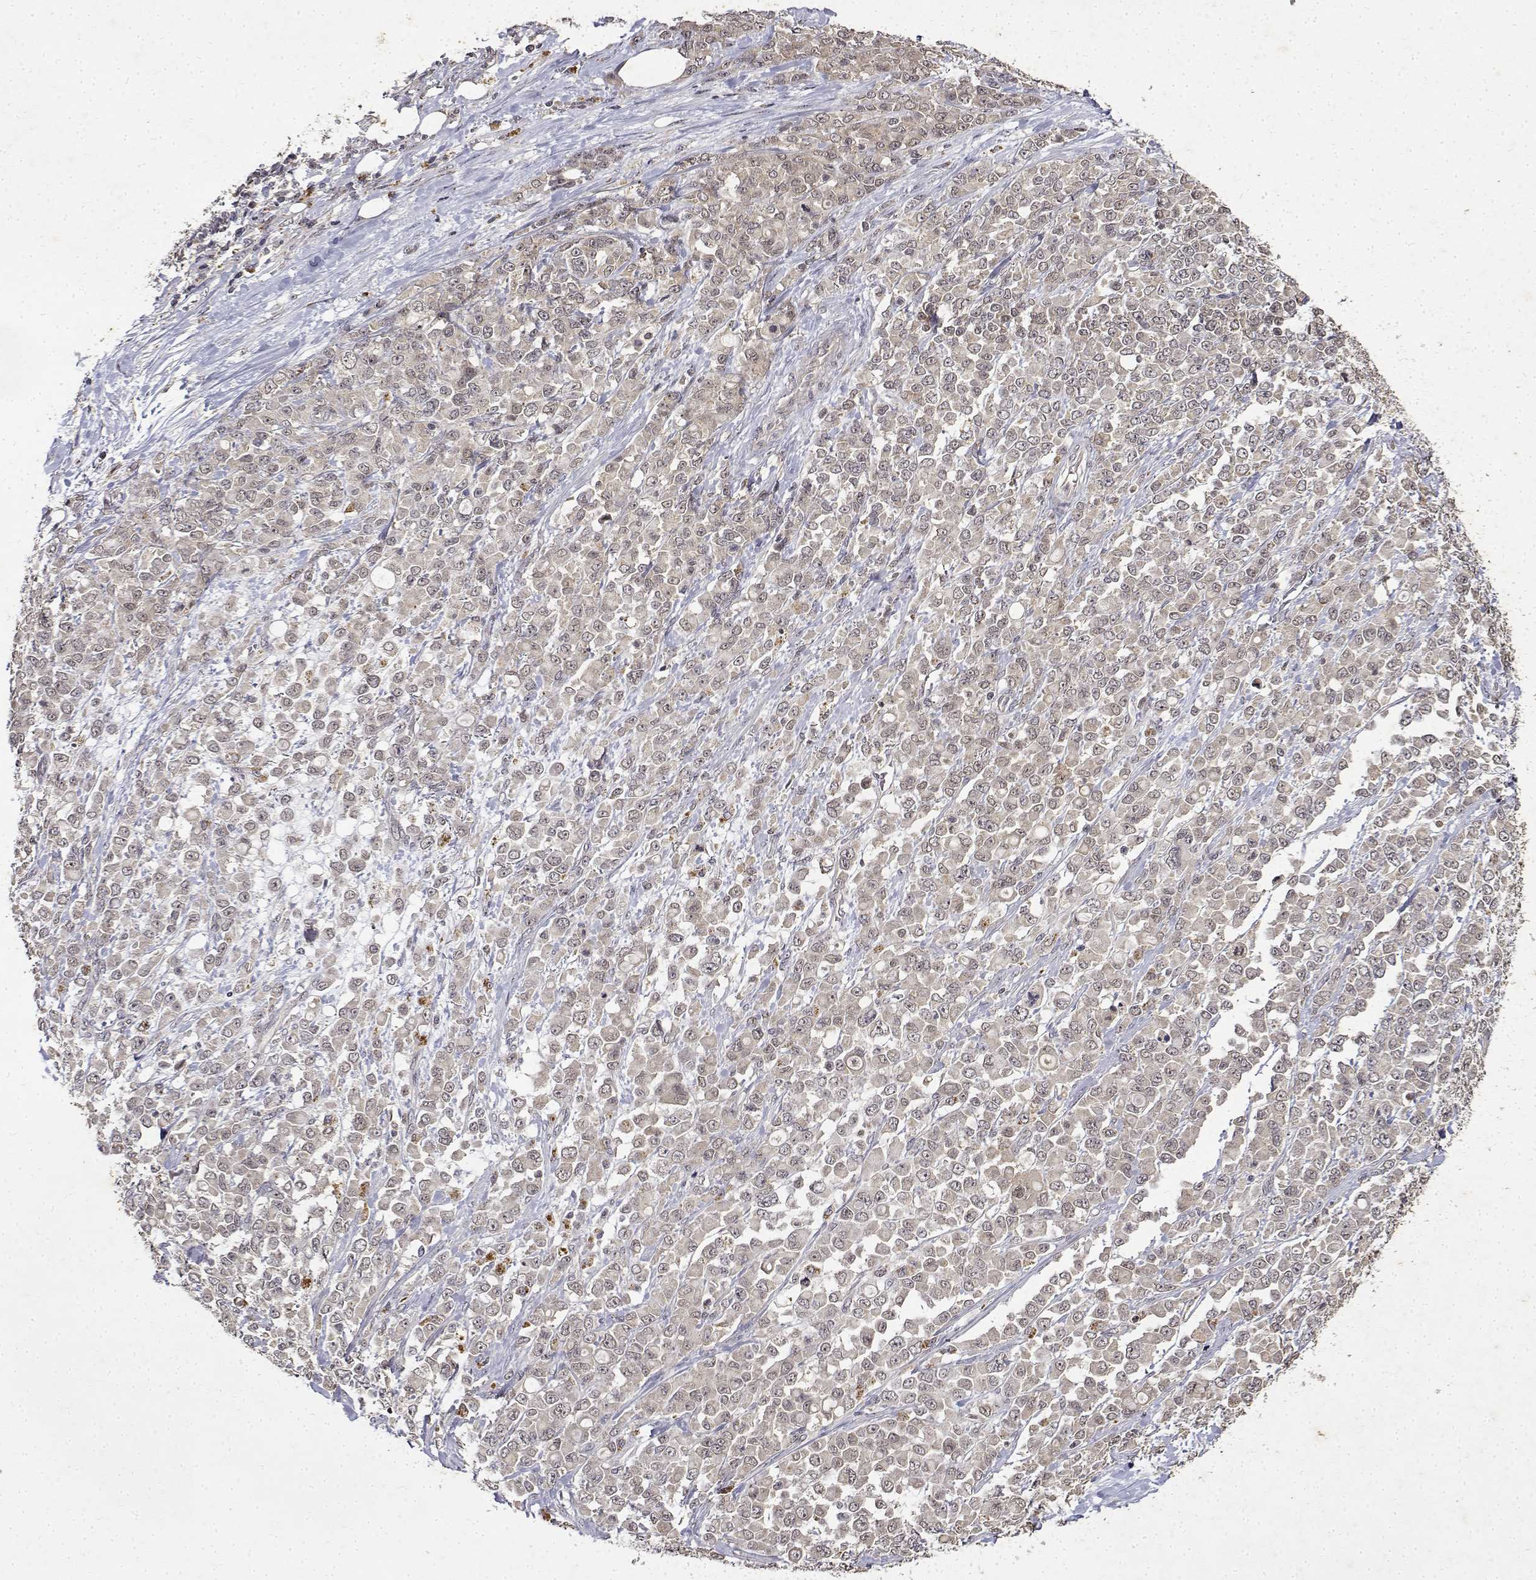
{"staining": {"intensity": "weak", "quantity": ">75%", "location": "cytoplasmic/membranous"}, "tissue": "stomach cancer", "cell_type": "Tumor cells", "image_type": "cancer", "snomed": [{"axis": "morphology", "description": "Adenocarcinoma, NOS"}, {"axis": "topography", "description": "Stomach"}], "caption": "Immunohistochemical staining of human stomach cancer reveals weak cytoplasmic/membranous protein positivity in about >75% of tumor cells.", "gene": "BDNF", "patient": {"sex": "female", "age": 76}}